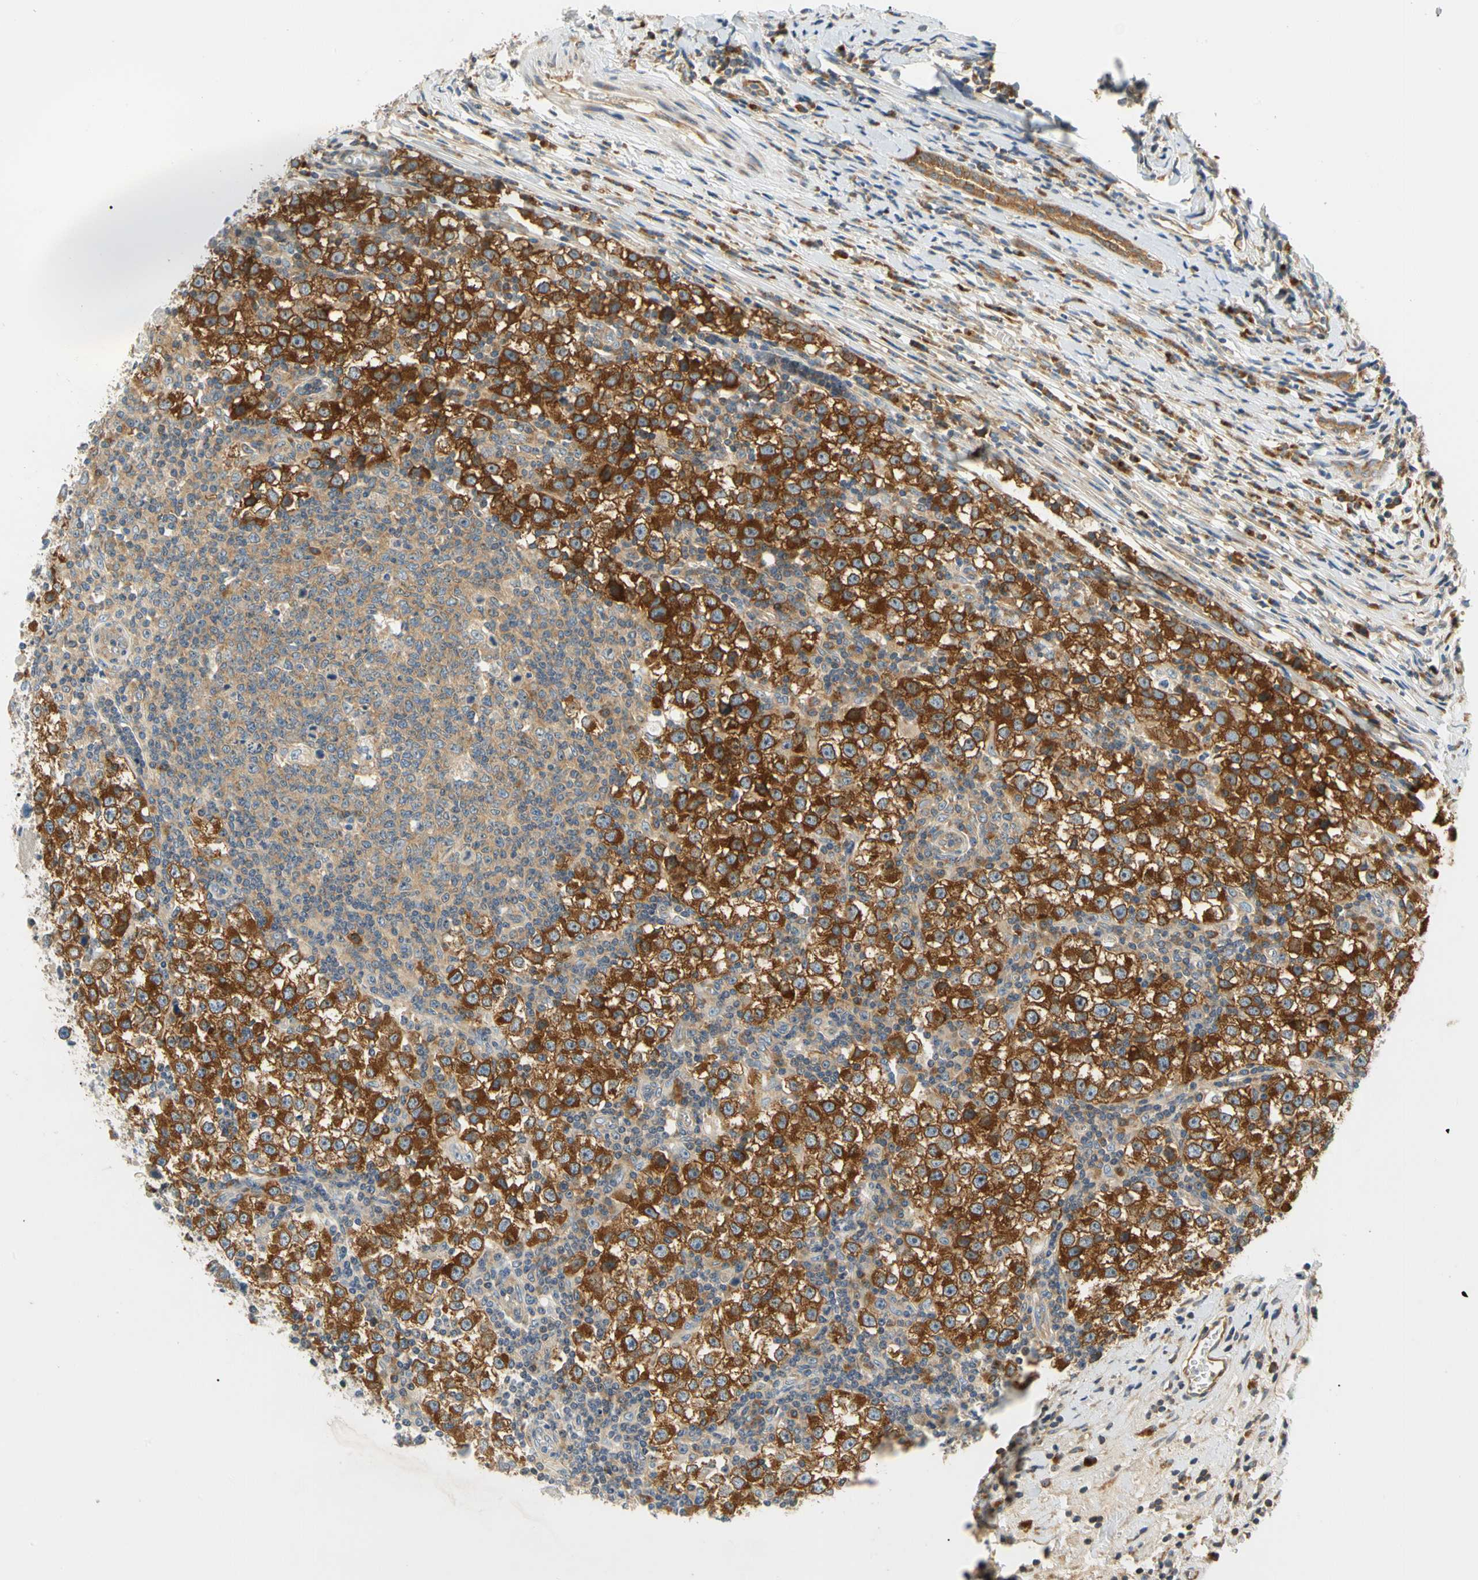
{"staining": {"intensity": "strong", "quantity": ">75%", "location": "cytoplasmic/membranous"}, "tissue": "testis cancer", "cell_type": "Tumor cells", "image_type": "cancer", "snomed": [{"axis": "morphology", "description": "Seminoma, NOS"}, {"axis": "topography", "description": "Testis"}], "caption": "A high amount of strong cytoplasmic/membranous positivity is identified in about >75% of tumor cells in testis cancer tissue. The protein is shown in brown color, while the nuclei are stained blue.", "gene": "LRRC47", "patient": {"sex": "male", "age": 65}}